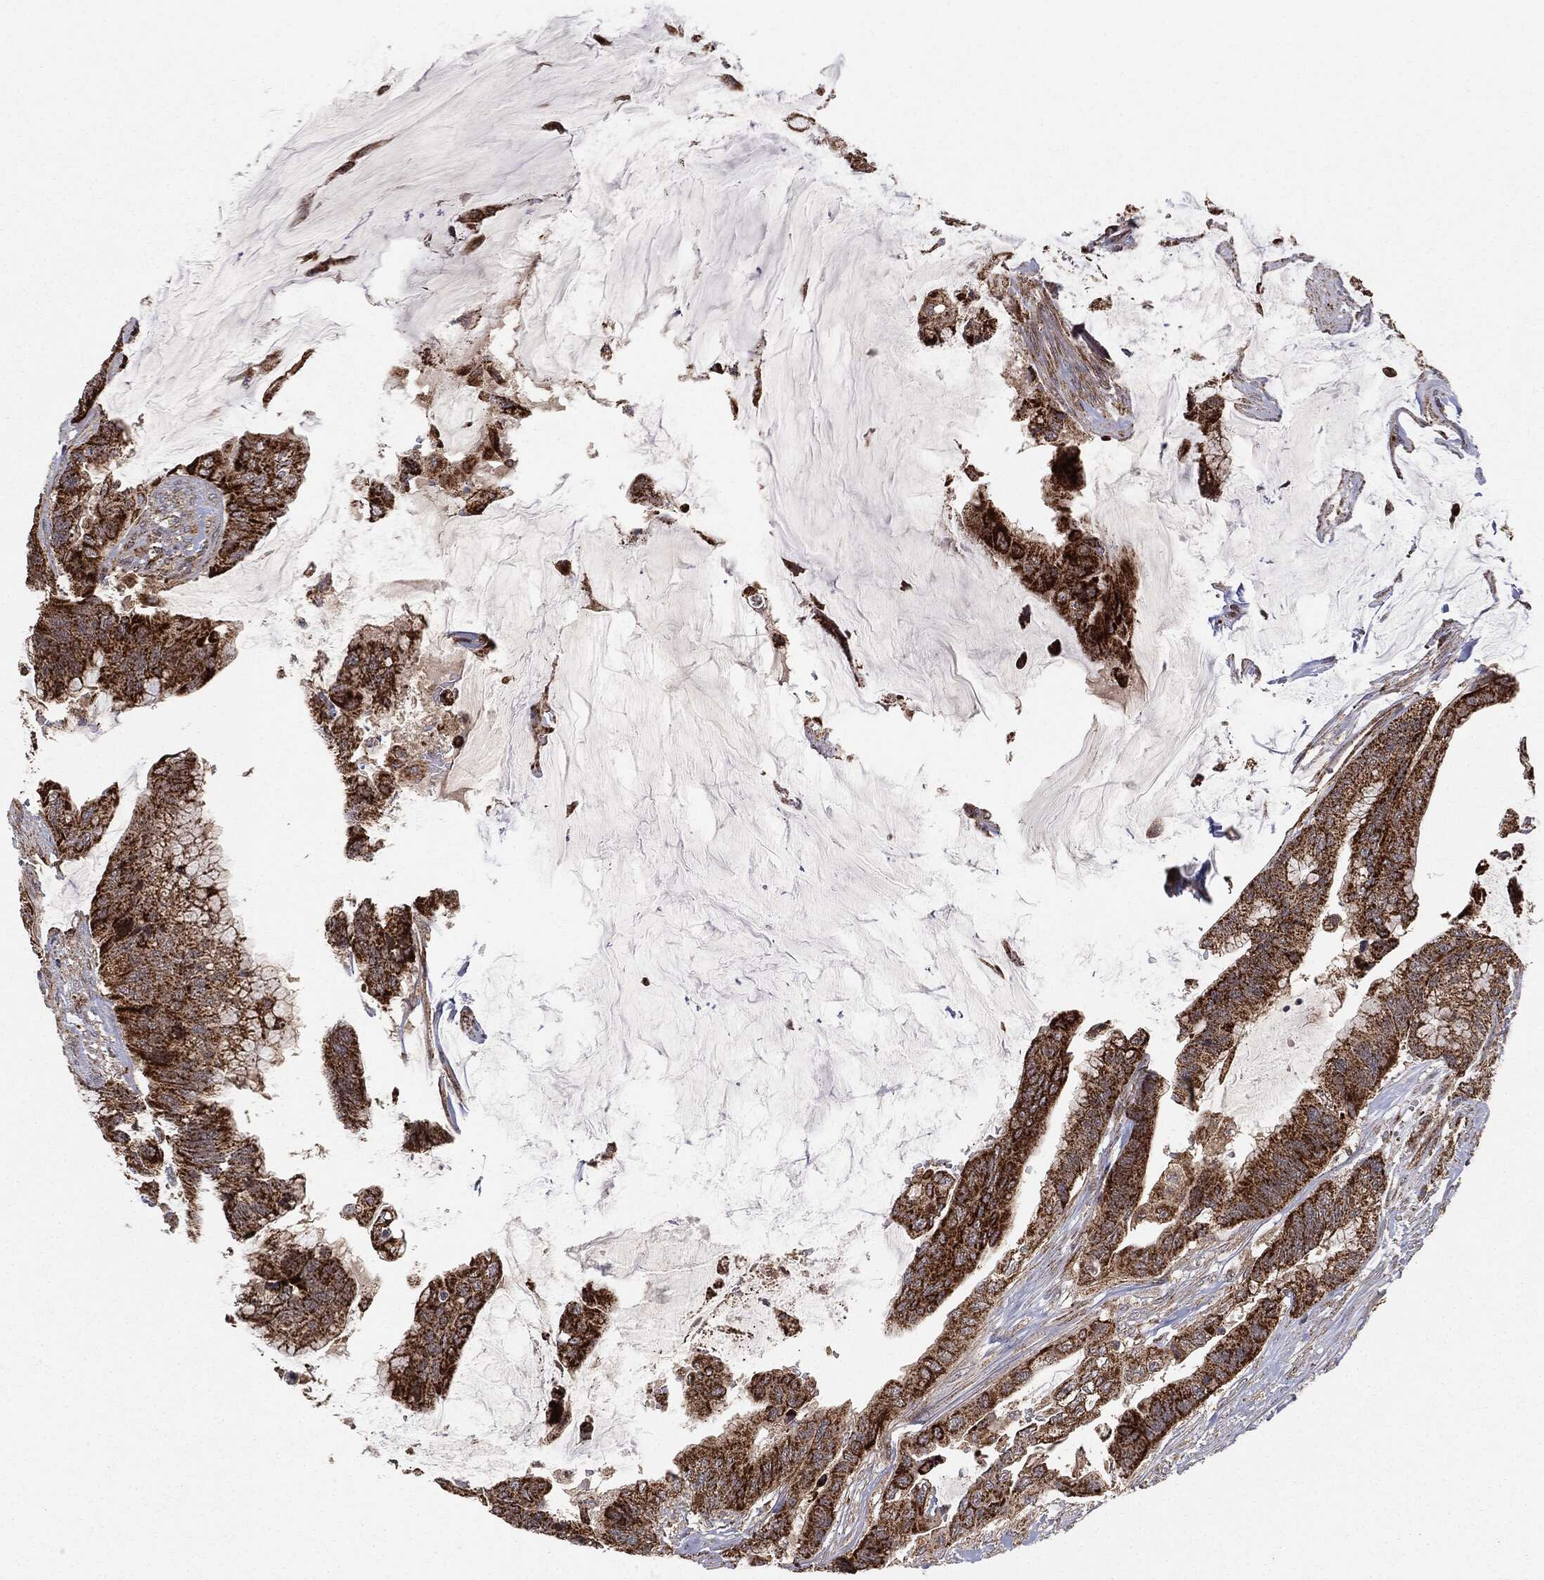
{"staining": {"intensity": "strong", "quantity": ">75%", "location": "cytoplasmic/membranous"}, "tissue": "colorectal cancer", "cell_type": "Tumor cells", "image_type": "cancer", "snomed": [{"axis": "morphology", "description": "Adenocarcinoma, NOS"}, {"axis": "topography", "description": "Rectum"}], "caption": "Immunohistochemistry image of neoplastic tissue: human colorectal adenocarcinoma stained using immunohistochemistry exhibits high levels of strong protein expression localized specifically in the cytoplasmic/membranous of tumor cells, appearing as a cytoplasmic/membranous brown color.", "gene": "MTOR", "patient": {"sex": "female", "age": 59}}